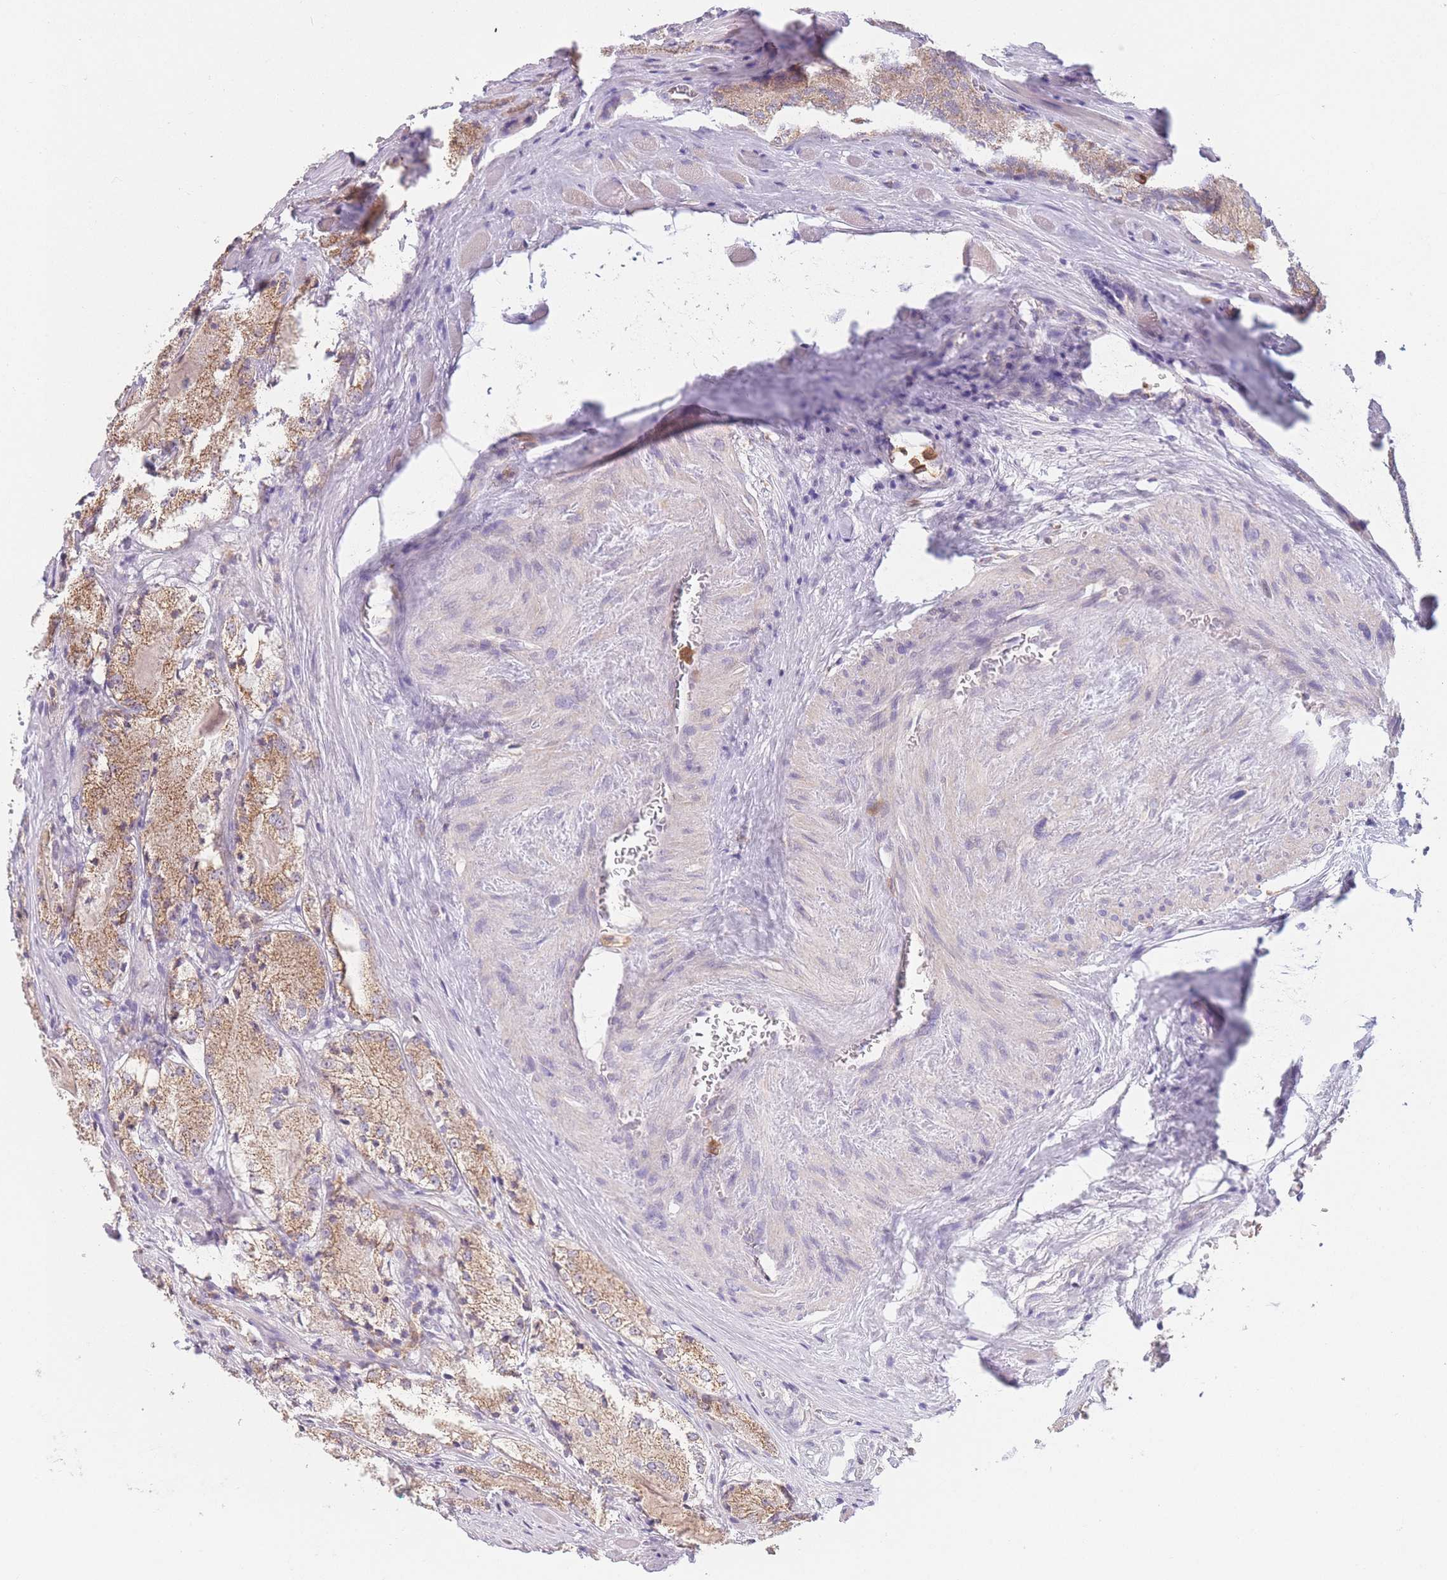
{"staining": {"intensity": "moderate", "quantity": ">75%", "location": "cytoplasmic/membranous"}, "tissue": "prostate cancer", "cell_type": "Tumor cells", "image_type": "cancer", "snomed": [{"axis": "morphology", "description": "Adenocarcinoma, Low grade"}, {"axis": "topography", "description": "Prostate"}], "caption": "Protein expression analysis of human low-grade adenocarcinoma (prostate) reveals moderate cytoplasmic/membranous staining in approximately >75% of tumor cells. (DAB IHC, brown staining for protein, blue staining for nuclei).", "gene": "PRAM1", "patient": {"sex": "male", "age": 67}}